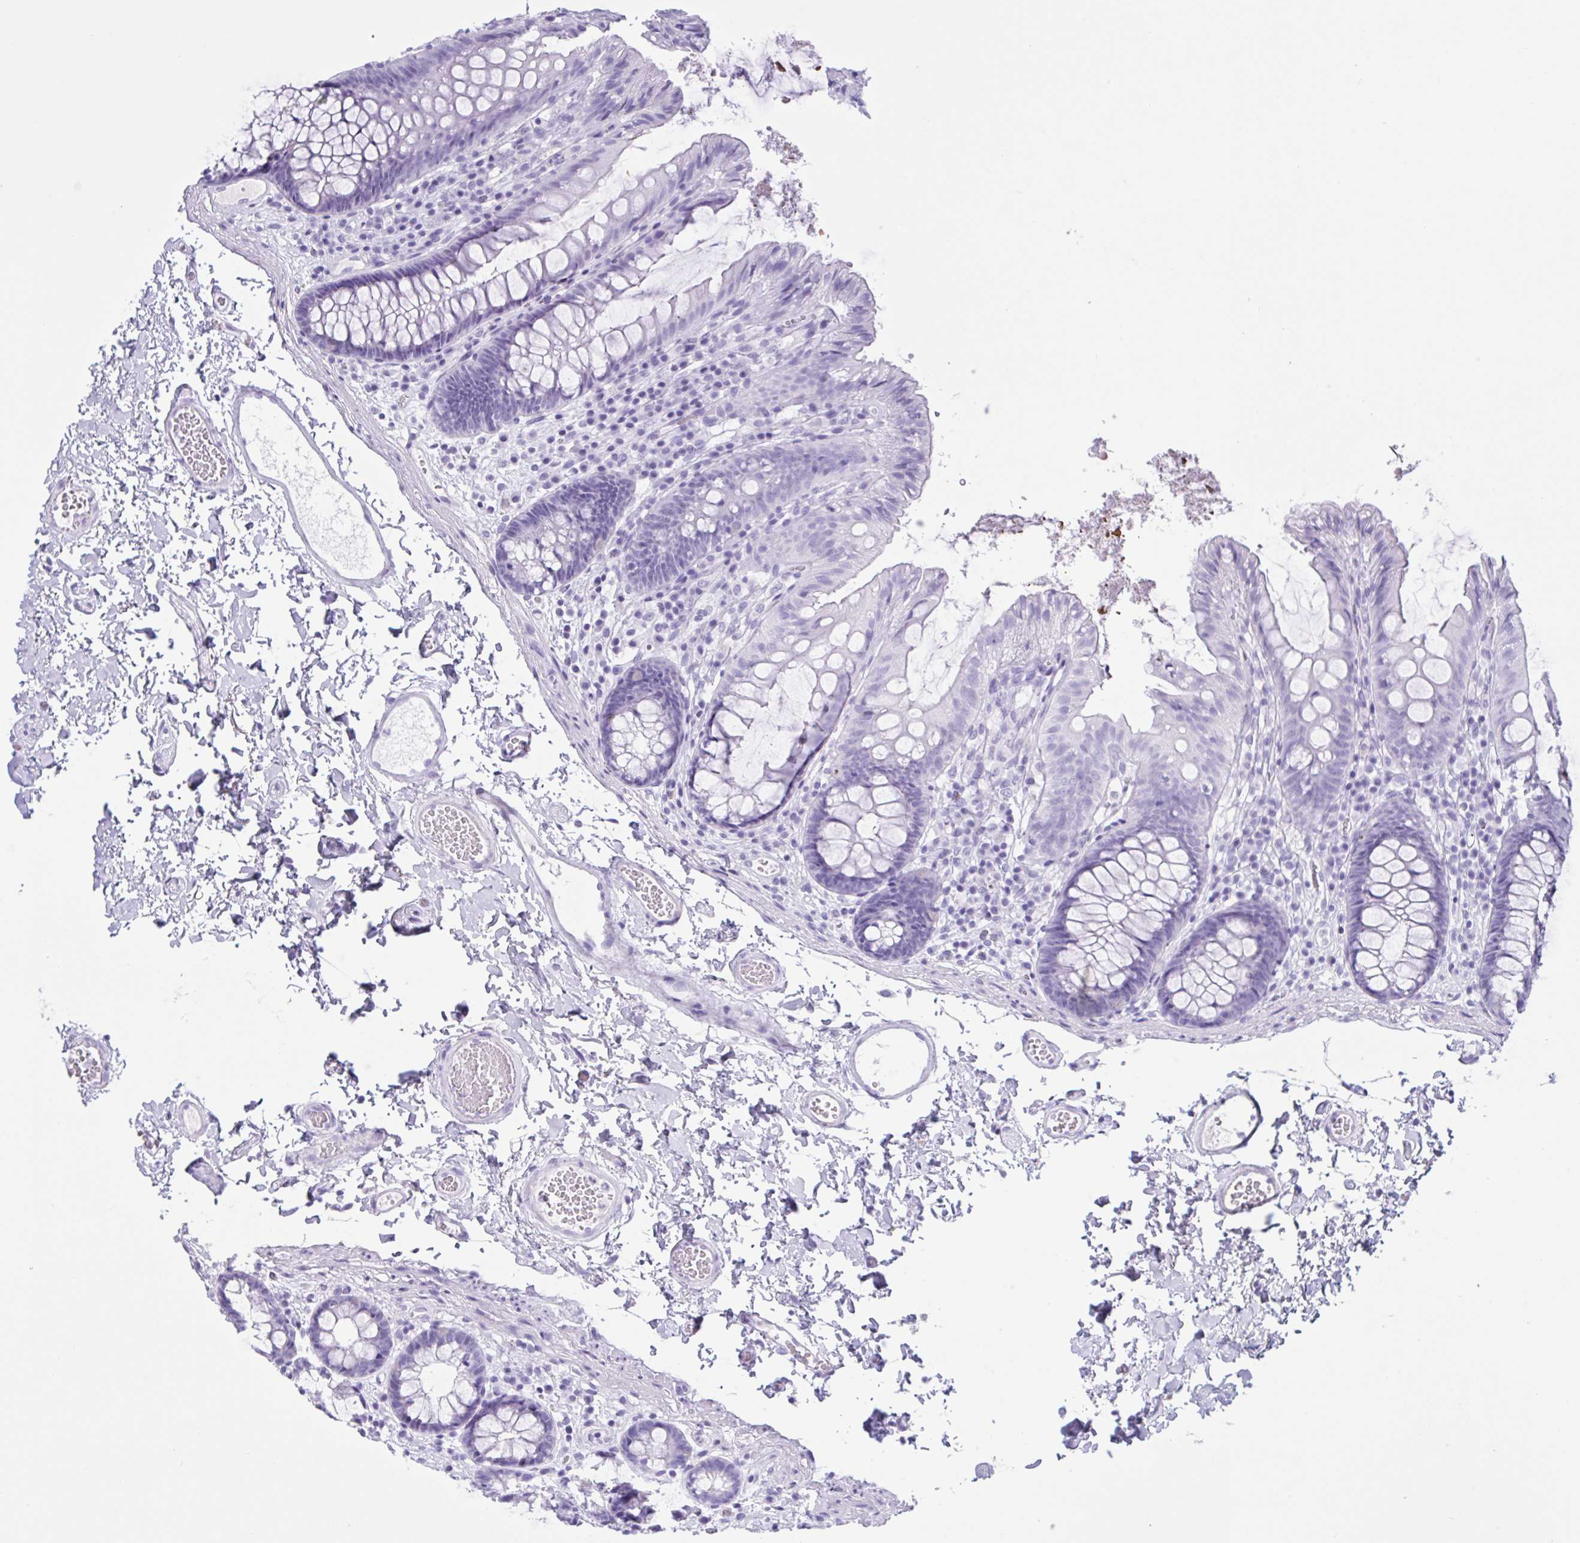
{"staining": {"intensity": "negative", "quantity": "none", "location": "none"}, "tissue": "colon", "cell_type": "Endothelial cells", "image_type": "normal", "snomed": [{"axis": "morphology", "description": "Normal tissue, NOS"}, {"axis": "topography", "description": "Colon"}, {"axis": "topography", "description": "Peripheral nerve tissue"}], "caption": "Immunohistochemical staining of normal human colon exhibits no significant expression in endothelial cells.", "gene": "MRGPRG", "patient": {"sex": "male", "age": 84}}